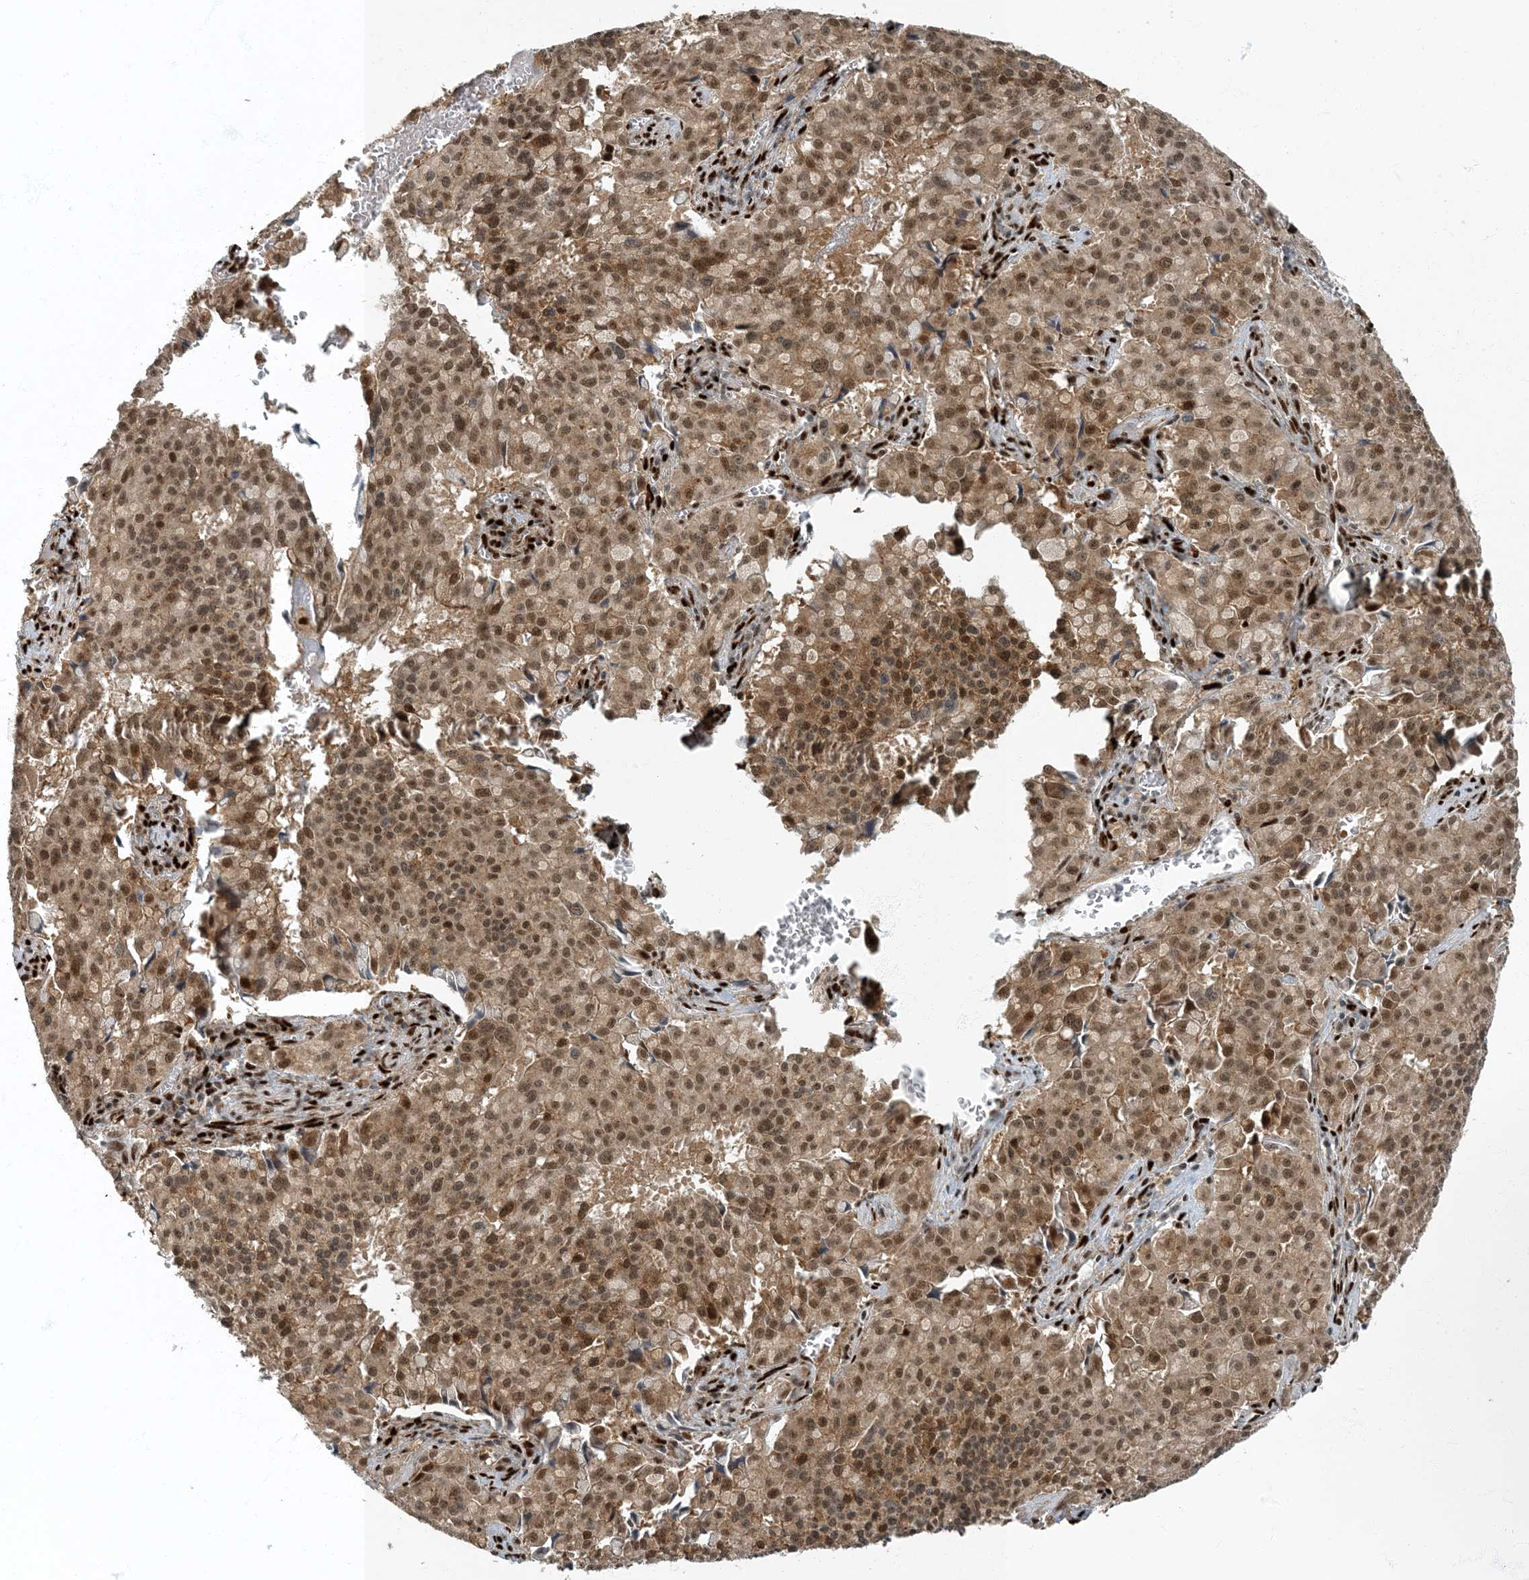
{"staining": {"intensity": "strong", "quantity": ">75%", "location": "cytoplasmic/membranous,nuclear"}, "tissue": "pancreatic cancer", "cell_type": "Tumor cells", "image_type": "cancer", "snomed": [{"axis": "morphology", "description": "Adenocarcinoma, NOS"}, {"axis": "topography", "description": "Pancreas"}], "caption": "The histopathology image exhibits staining of pancreatic cancer, revealing strong cytoplasmic/membranous and nuclear protein positivity (brown color) within tumor cells.", "gene": "MBD1", "patient": {"sex": "male", "age": 65}}